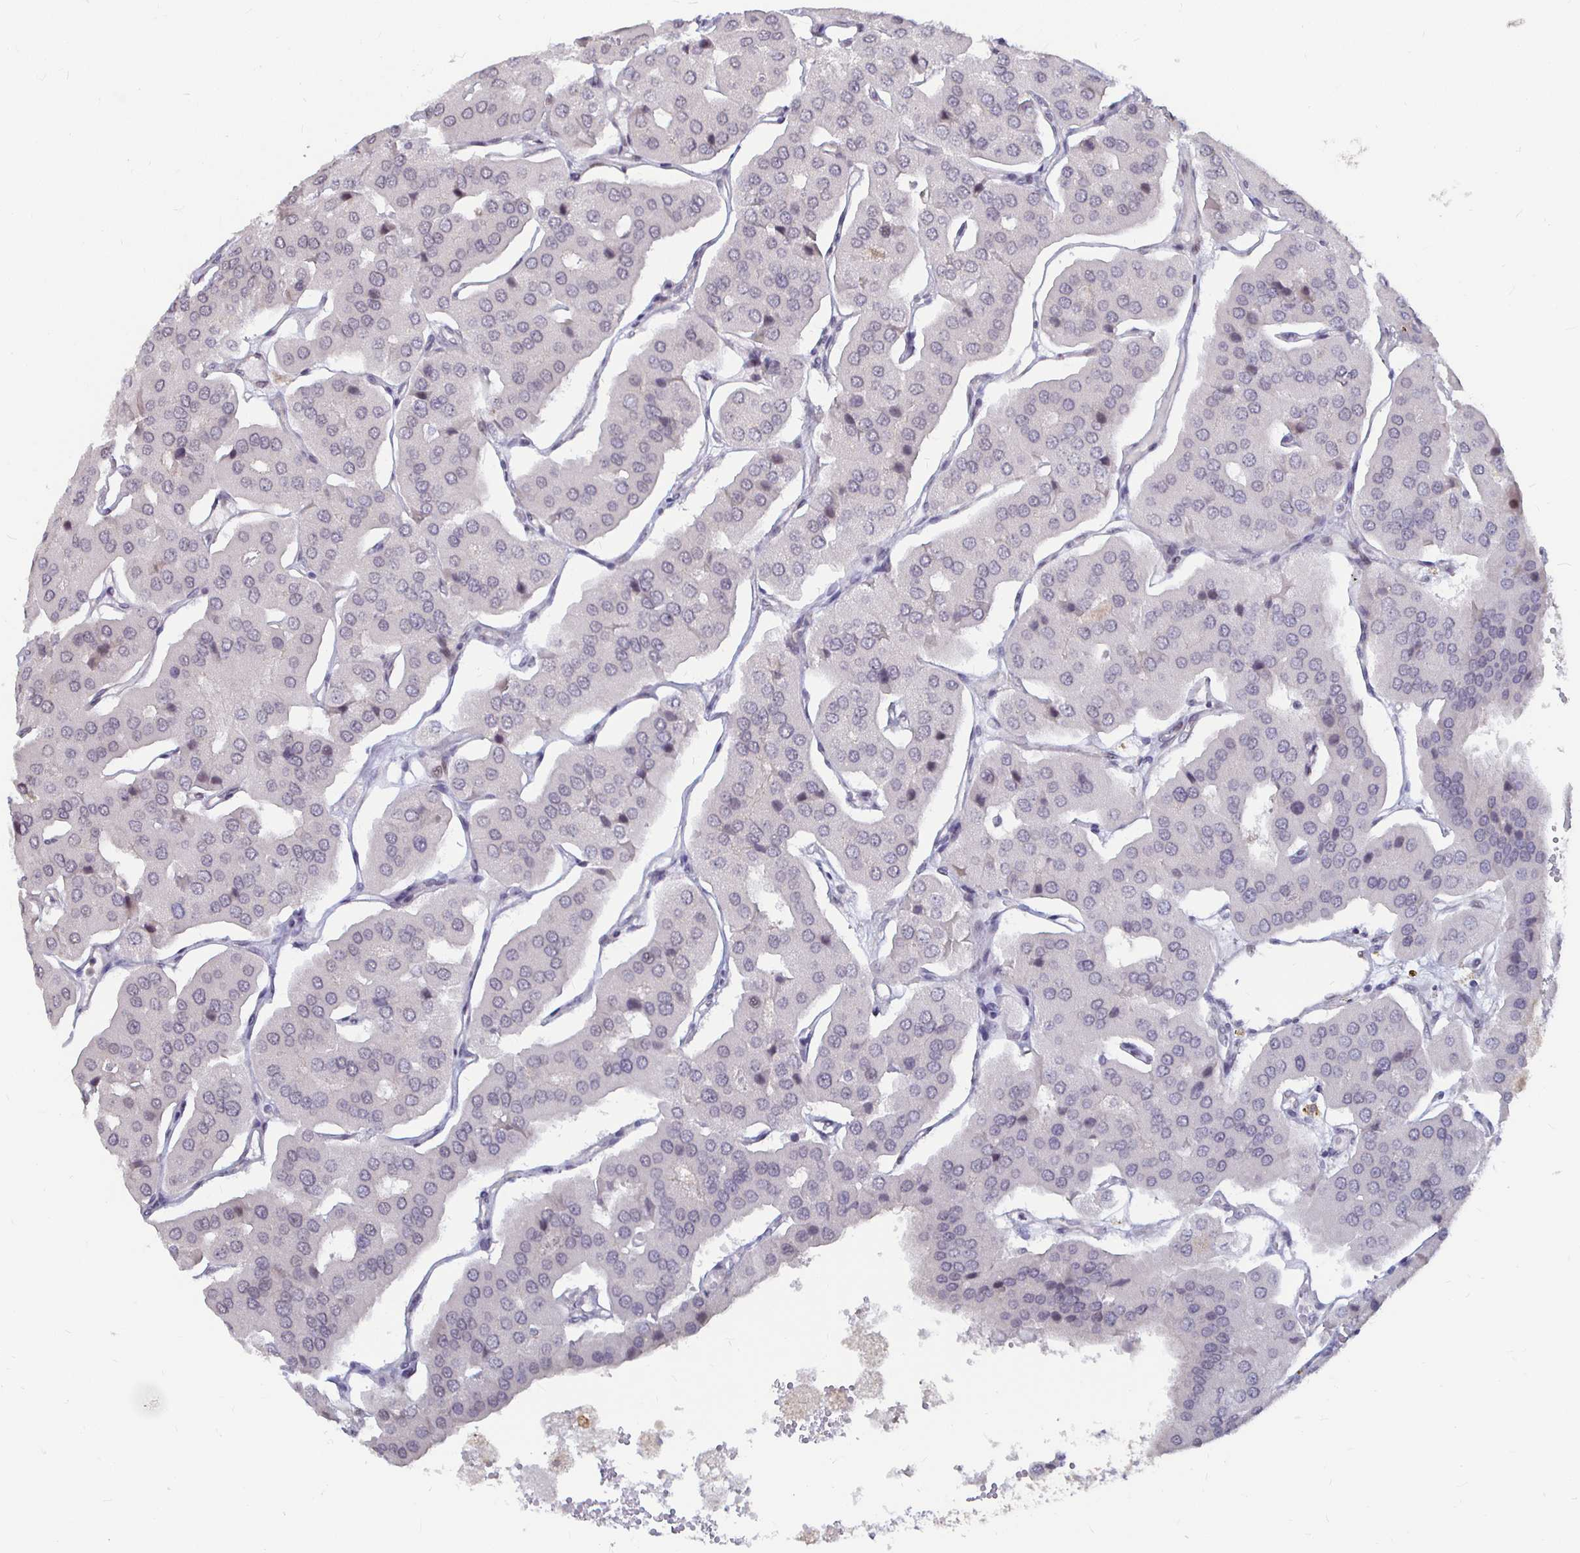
{"staining": {"intensity": "negative", "quantity": "none", "location": "none"}, "tissue": "parathyroid gland", "cell_type": "Glandular cells", "image_type": "normal", "snomed": [{"axis": "morphology", "description": "Normal tissue, NOS"}, {"axis": "morphology", "description": "Adenoma, NOS"}, {"axis": "topography", "description": "Parathyroid gland"}], "caption": "Photomicrograph shows no protein positivity in glandular cells of normal parathyroid gland. The staining was performed using DAB to visualize the protein expression in brown, while the nuclei were stained in blue with hematoxylin (Magnification: 20x).", "gene": "CAPN11", "patient": {"sex": "female", "age": 86}}